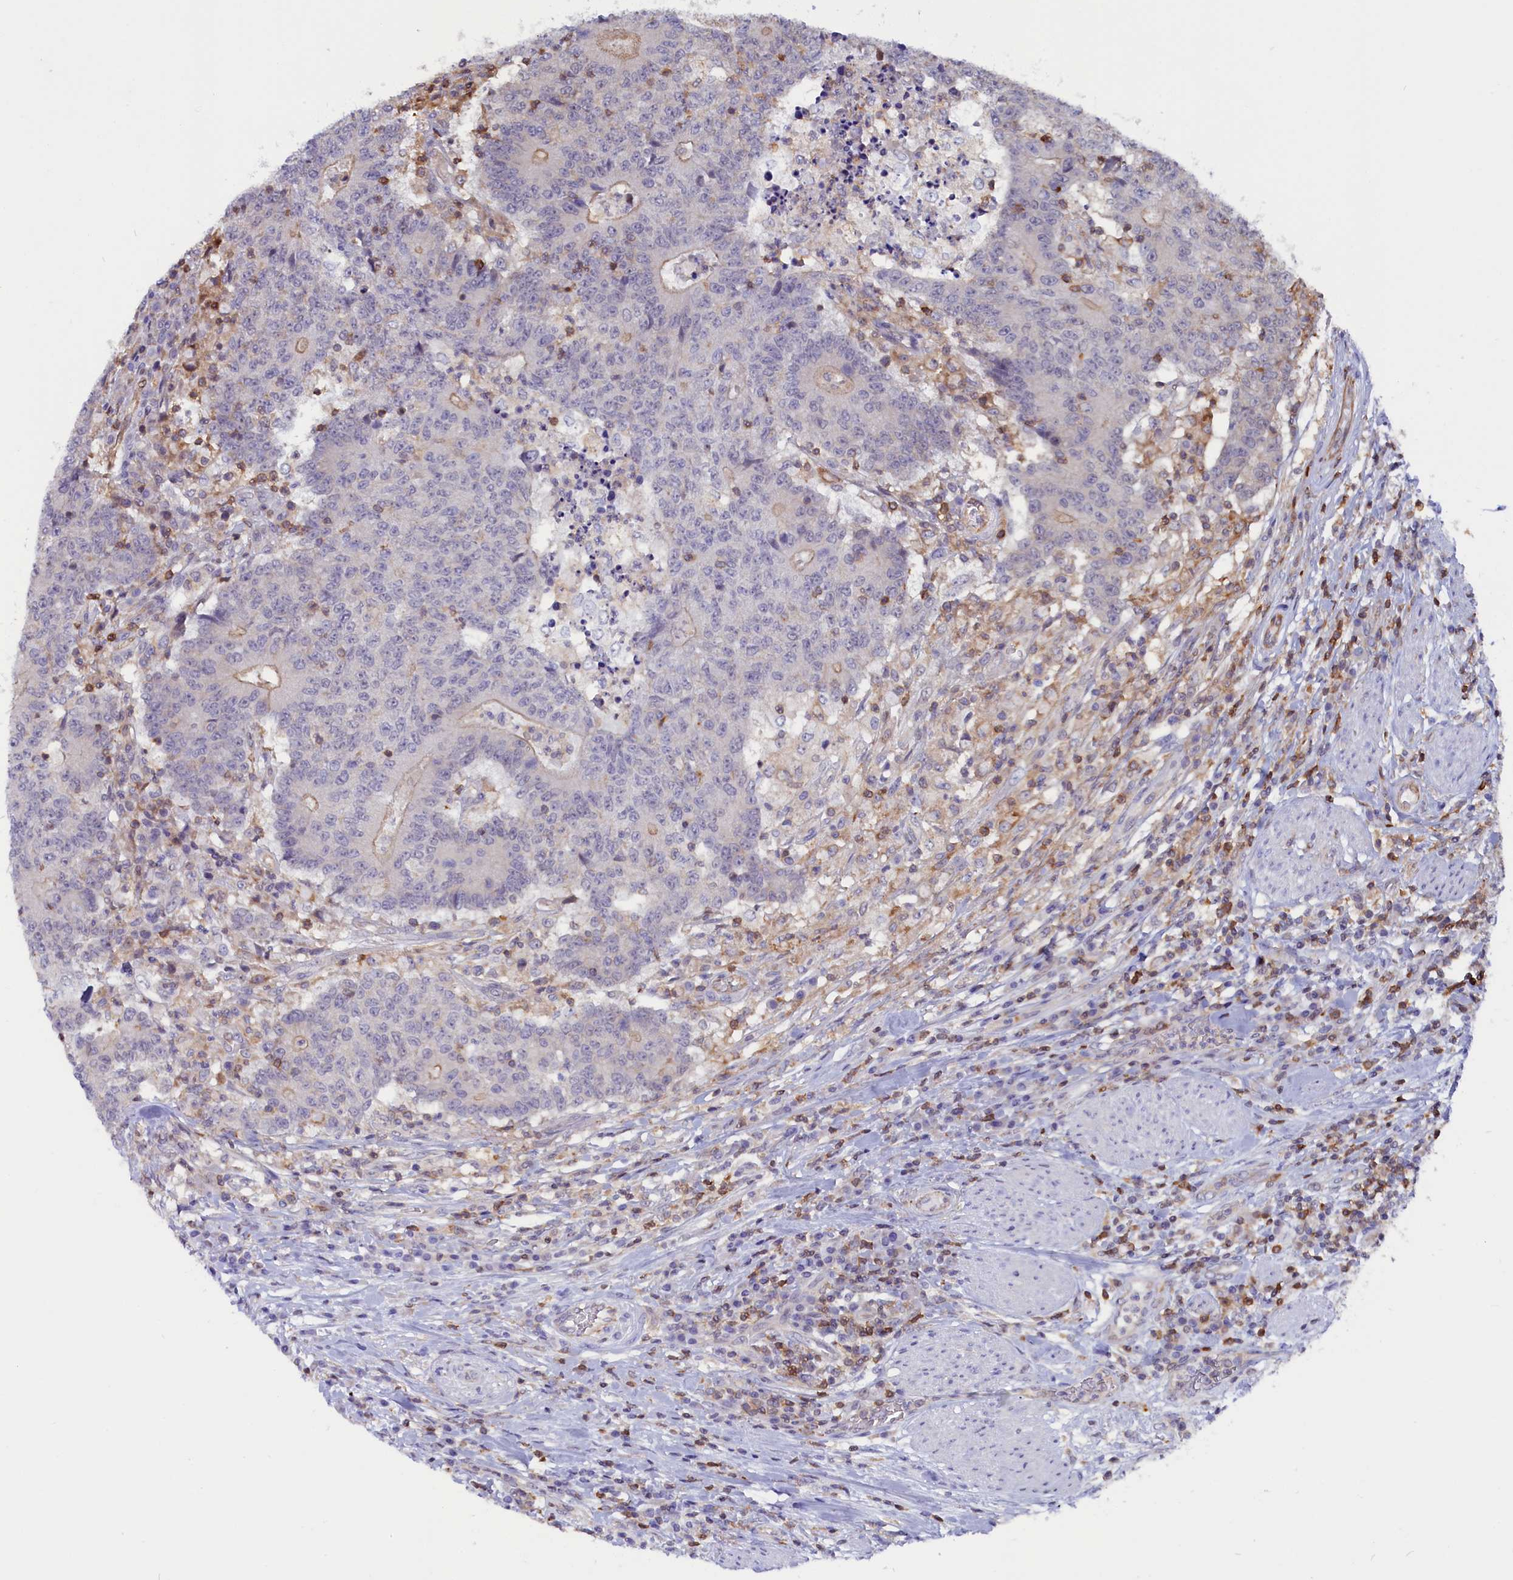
{"staining": {"intensity": "negative", "quantity": "none", "location": "none"}, "tissue": "colorectal cancer", "cell_type": "Tumor cells", "image_type": "cancer", "snomed": [{"axis": "morphology", "description": "Adenocarcinoma, NOS"}, {"axis": "topography", "description": "Colon"}], "caption": "Tumor cells are negative for brown protein staining in colorectal cancer (adenocarcinoma).", "gene": "CIAPIN1", "patient": {"sex": "female", "age": 75}}